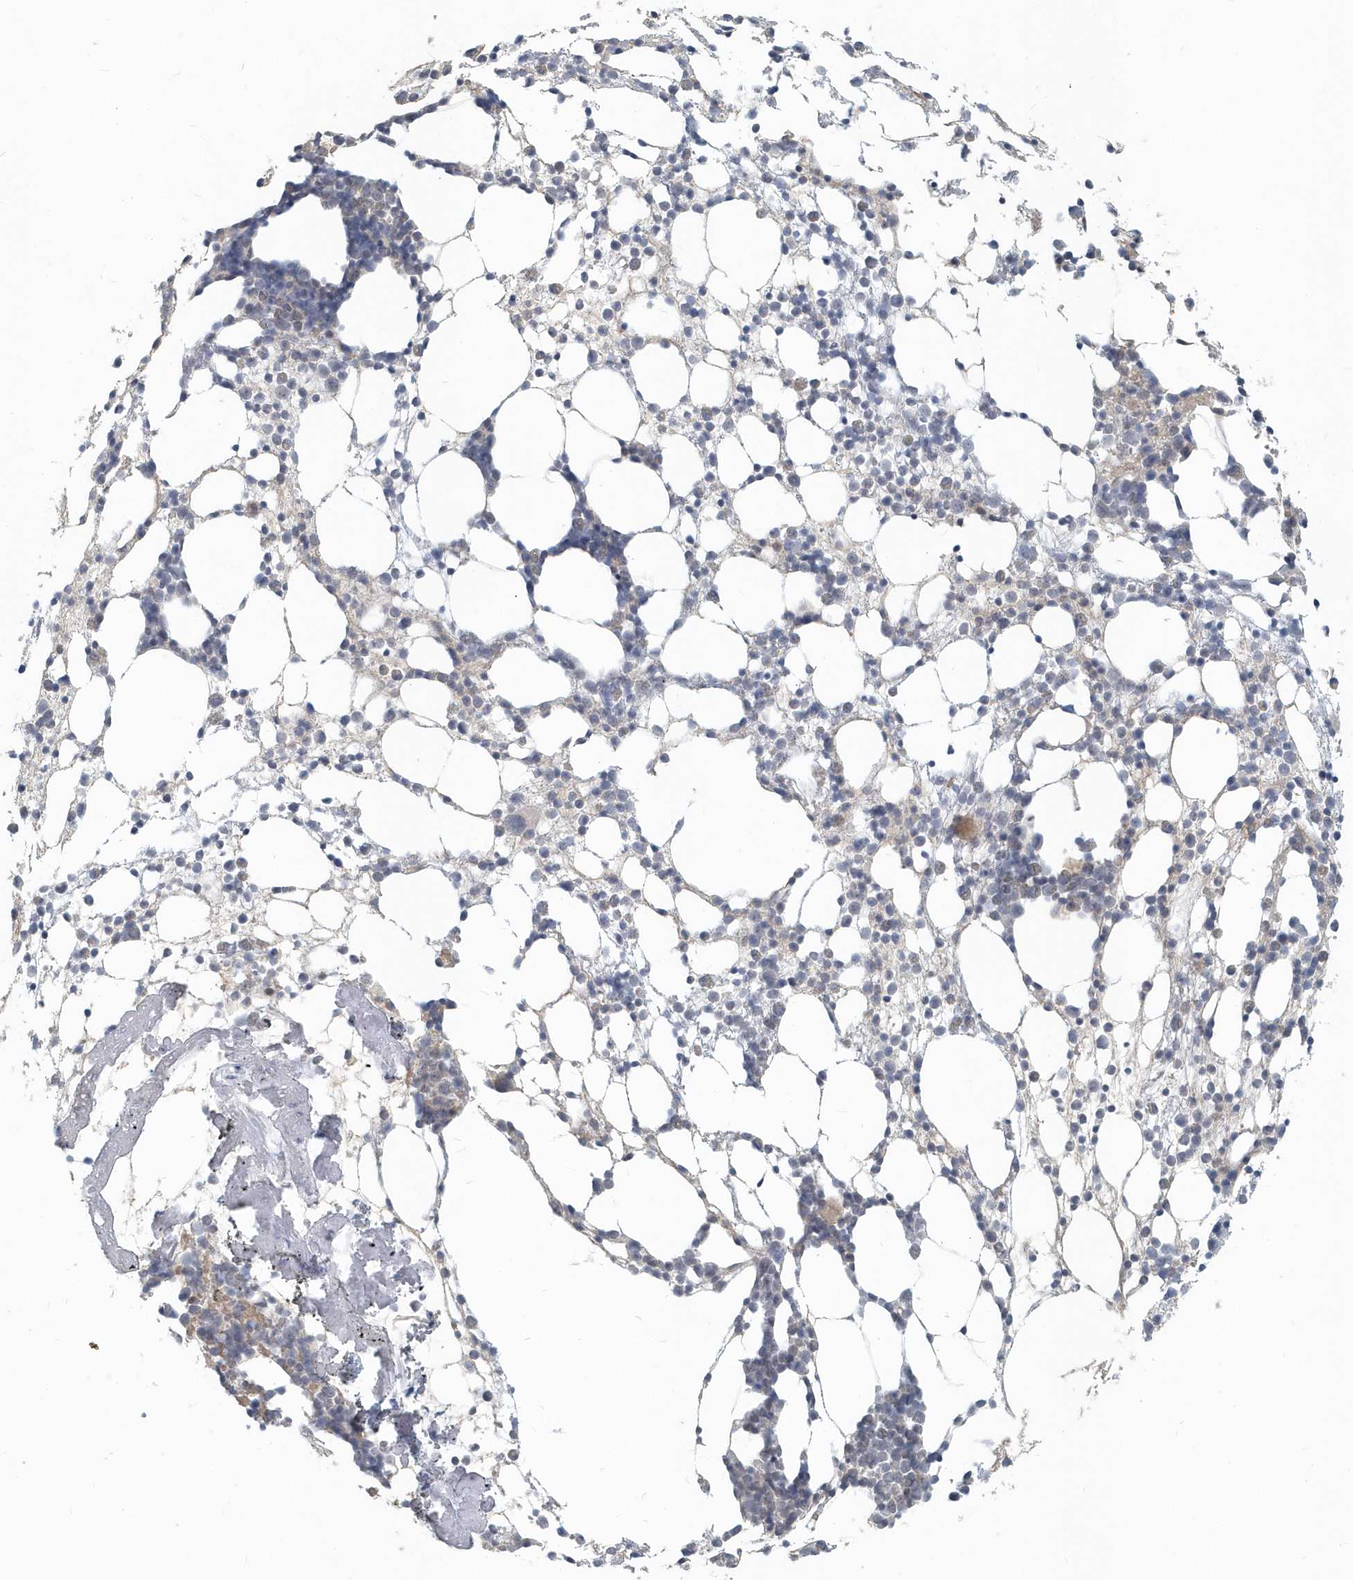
{"staining": {"intensity": "negative", "quantity": "none", "location": "none"}, "tissue": "bone marrow", "cell_type": "Hematopoietic cells", "image_type": "normal", "snomed": [{"axis": "morphology", "description": "Normal tissue, NOS"}, {"axis": "topography", "description": "Bone marrow"}], "caption": "This is an immunohistochemistry (IHC) photomicrograph of normal human bone marrow. There is no positivity in hematopoietic cells.", "gene": "NAPB", "patient": {"sex": "female", "age": 57}}